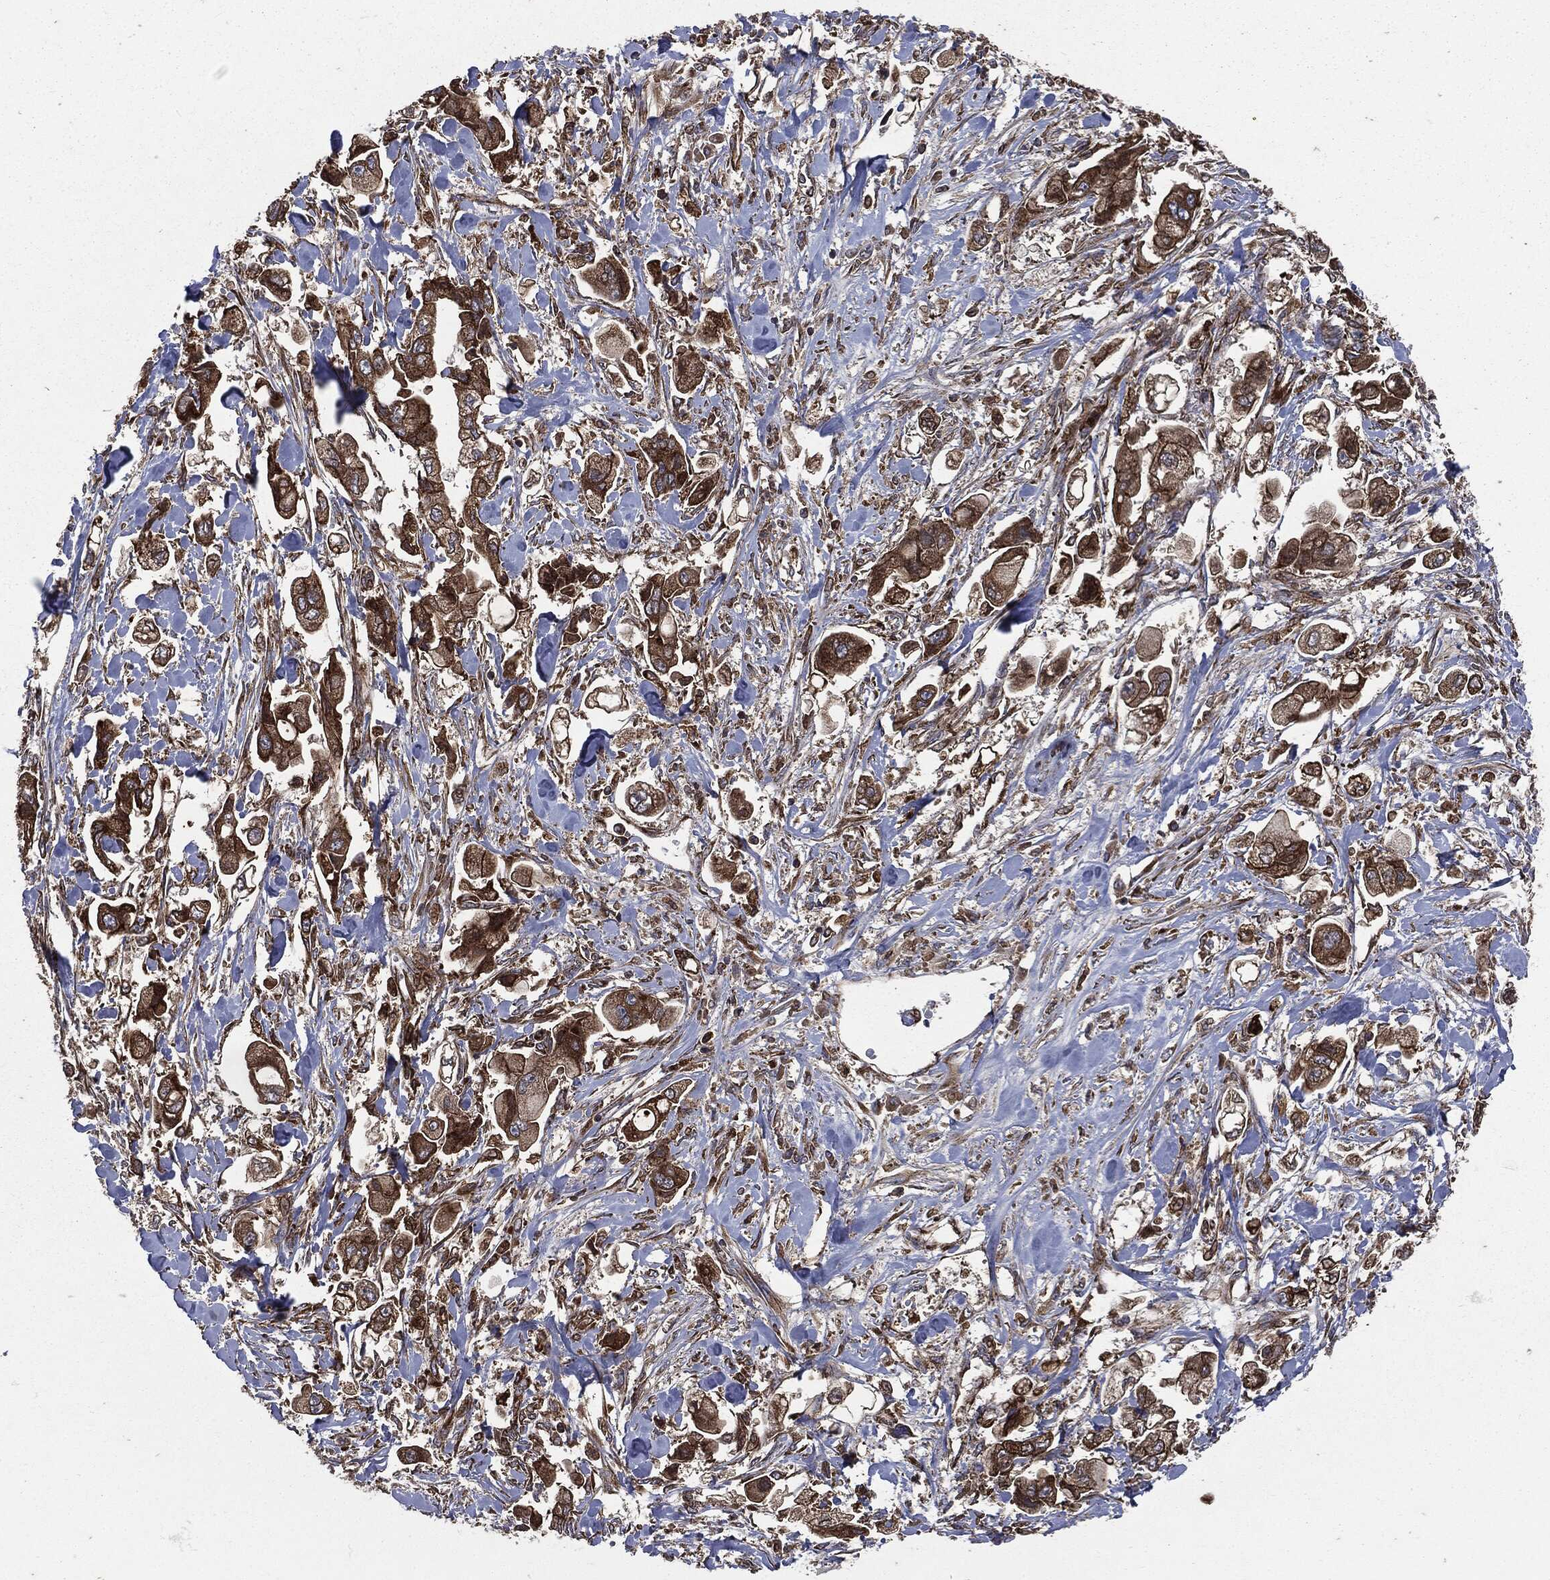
{"staining": {"intensity": "strong", "quantity": ">75%", "location": "cytoplasmic/membranous"}, "tissue": "stomach cancer", "cell_type": "Tumor cells", "image_type": "cancer", "snomed": [{"axis": "morphology", "description": "Adenocarcinoma, NOS"}, {"axis": "topography", "description": "Stomach"}], "caption": "Immunohistochemical staining of human stomach cancer (adenocarcinoma) exhibits high levels of strong cytoplasmic/membranous protein positivity in approximately >75% of tumor cells.", "gene": "PLOD3", "patient": {"sex": "male", "age": 62}}